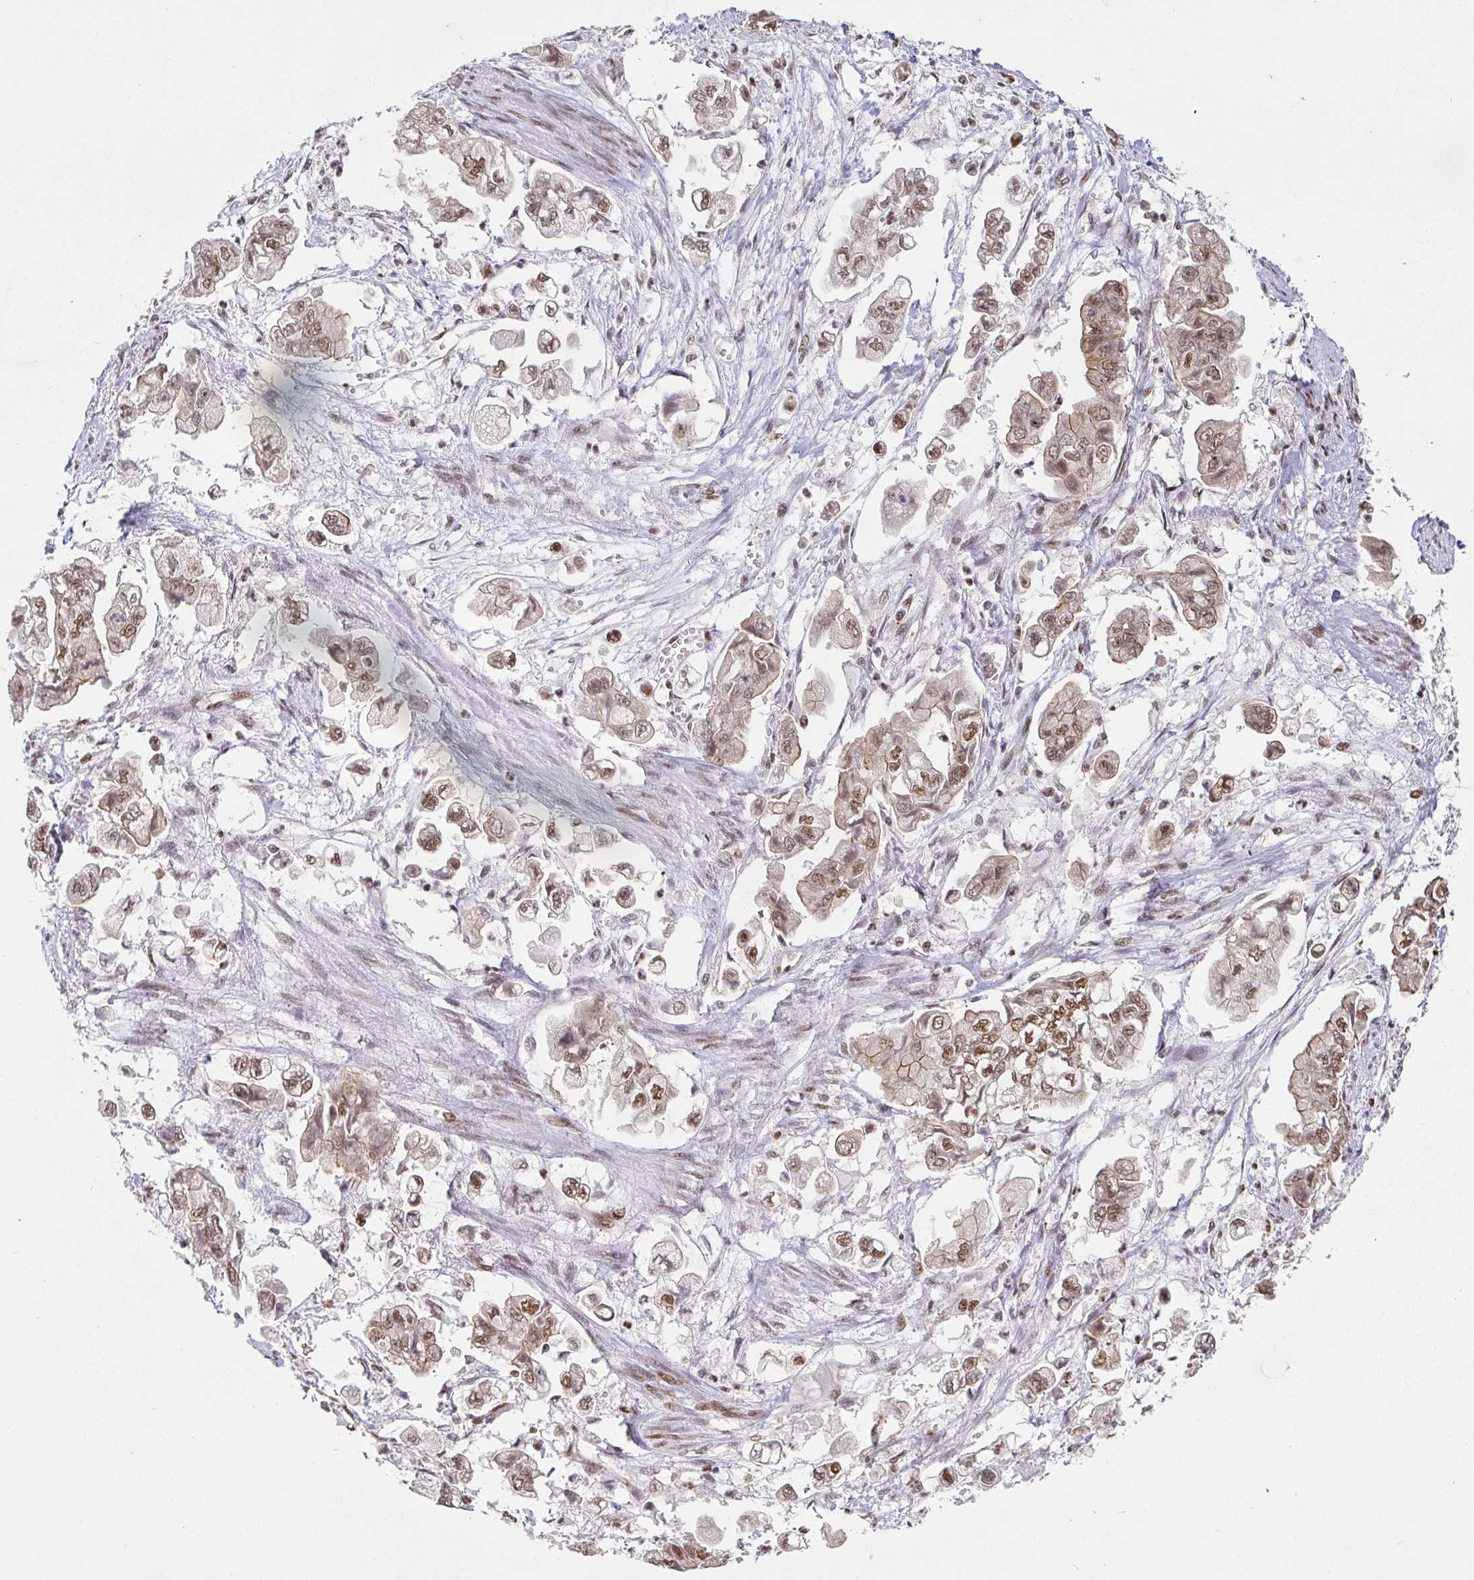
{"staining": {"intensity": "moderate", "quantity": ">75%", "location": "nuclear"}, "tissue": "stomach cancer", "cell_type": "Tumor cells", "image_type": "cancer", "snomed": [{"axis": "morphology", "description": "Adenocarcinoma, NOS"}, {"axis": "topography", "description": "Stomach"}], "caption": "Protein expression by immunohistochemistry (IHC) demonstrates moderate nuclear staining in approximately >75% of tumor cells in stomach cancer.", "gene": "SP3", "patient": {"sex": "male", "age": 62}}